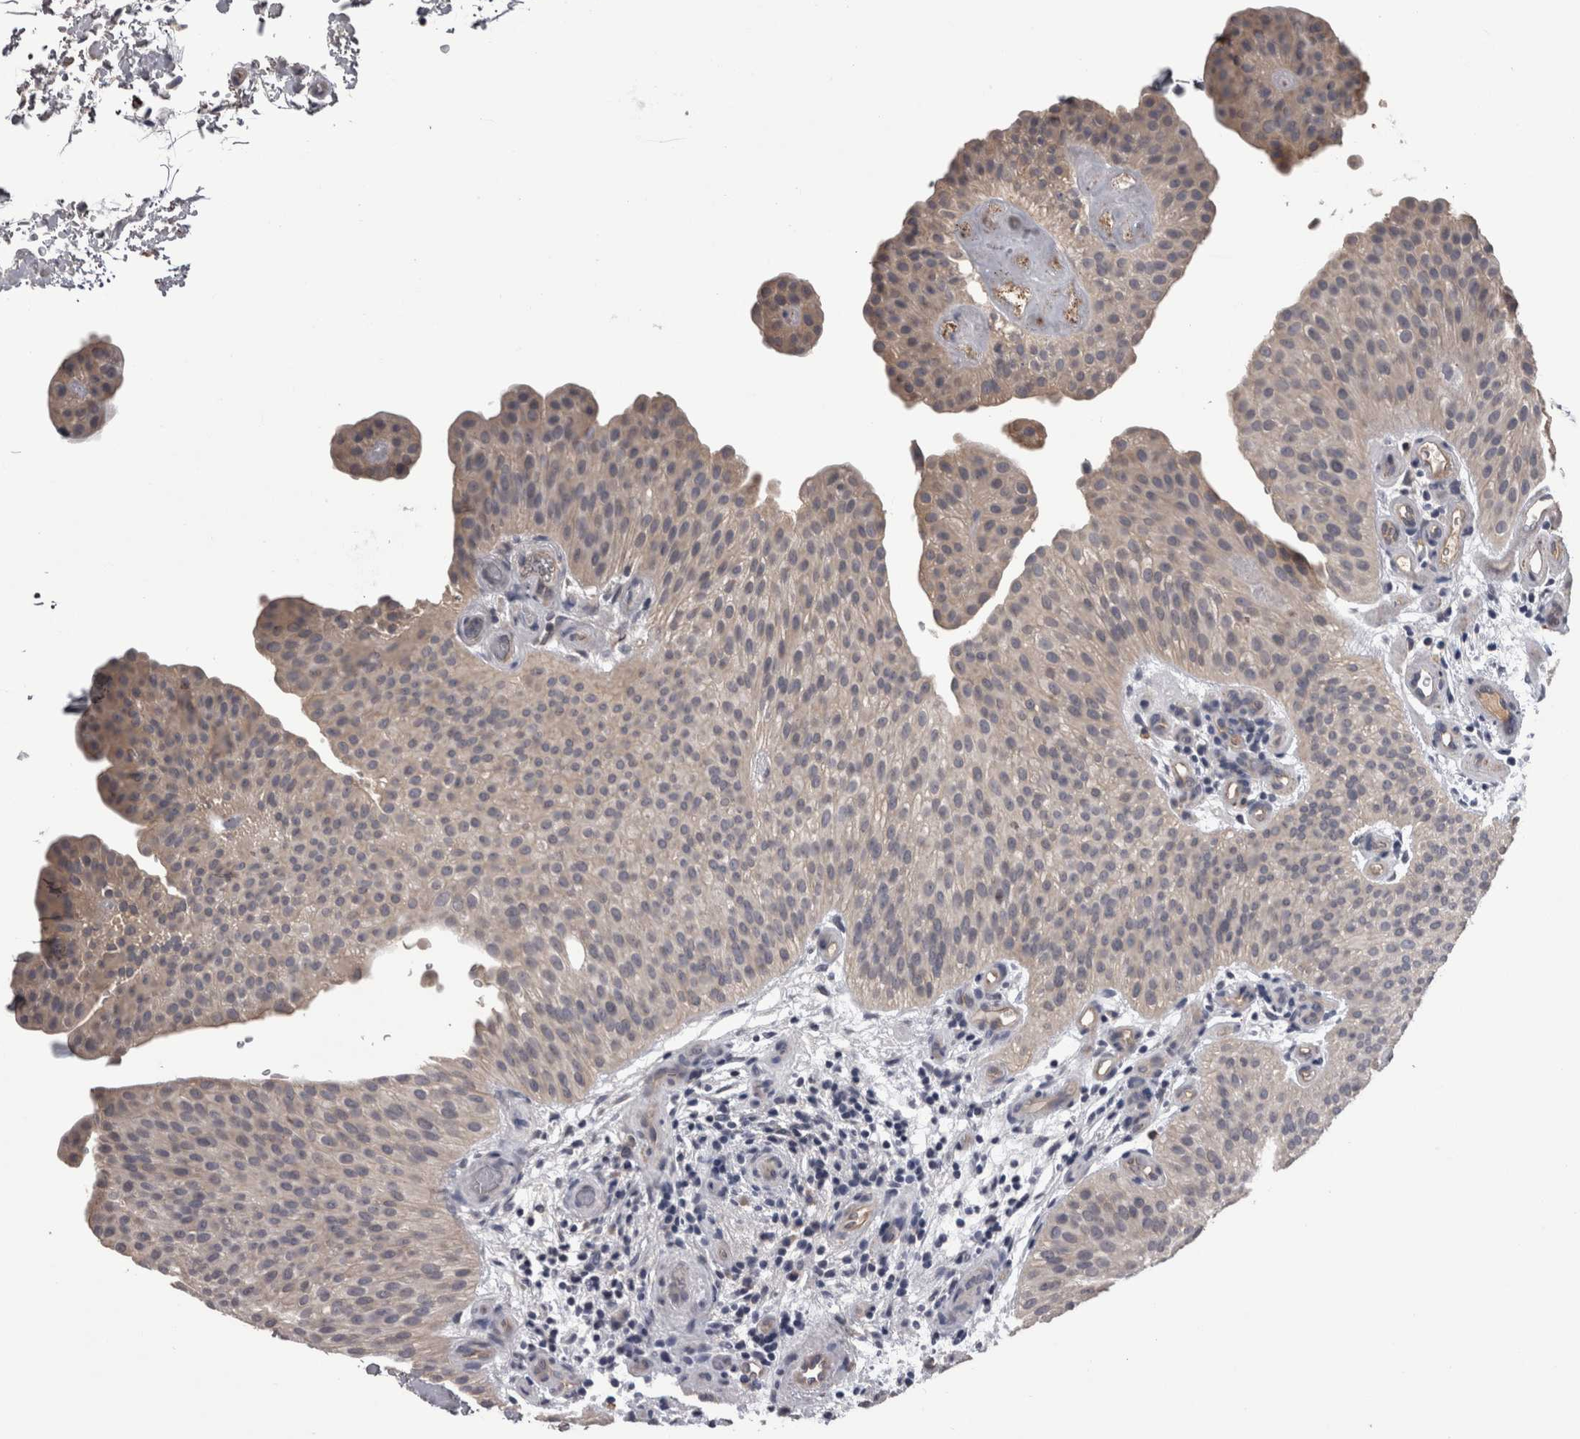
{"staining": {"intensity": "weak", "quantity": "<25%", "location": "cytoplasmic/membranous"}, "tissue": "urothelial cancer", "cell_type": "Tumor cells", "image_type": "cancer", "snomed": [{"axis": "morphology", "description": "Urothelial carcinoma, Low grade"}, {"axis": "topography", "description": "Urinary bladder"}], "caption": "Human urothelial cancer stained for a protein using immunohistochemistry (IHC) exhibits no positivity in tumor cells.", "gene": "PON3", "patient": {"sex": "female", "age": 60}}